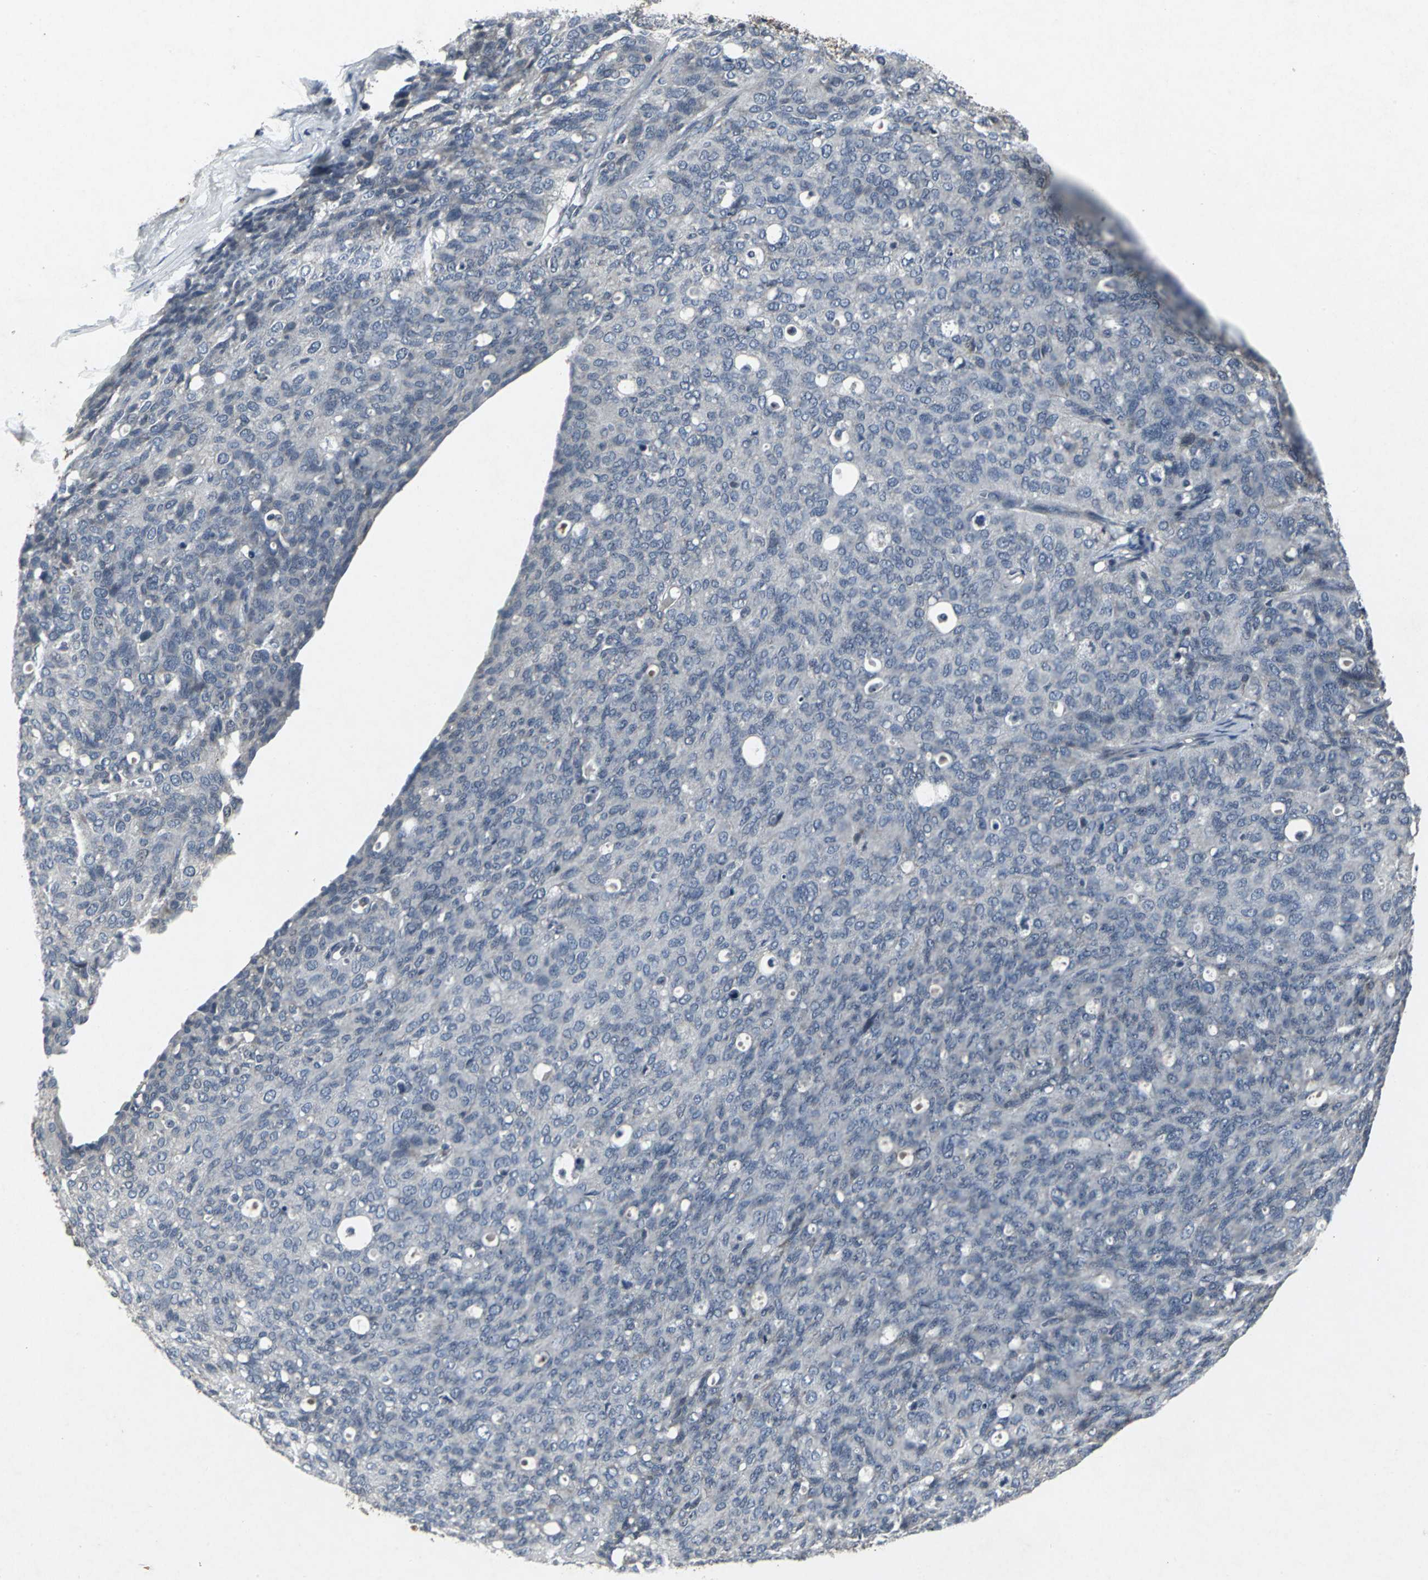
{"staining": {"intensity": "negative", "quantity": "none", "location": "none"}, "tissue": "ovarian cancer", "cell_type": "Tumor cells", "image_type": "cancer", "snomed": [{"axis": "morphology", "description": "Carcinoma, endometroid"}, {"axis": "topography", "description": "Ovary"}], "caption": "This is a photomicrograph of immunohistochemistry staining of ovarian cancer, which shows no positivity in tumor cells.", "gene": "BMP4", "patient": {"sex": "female", "age": 60}}